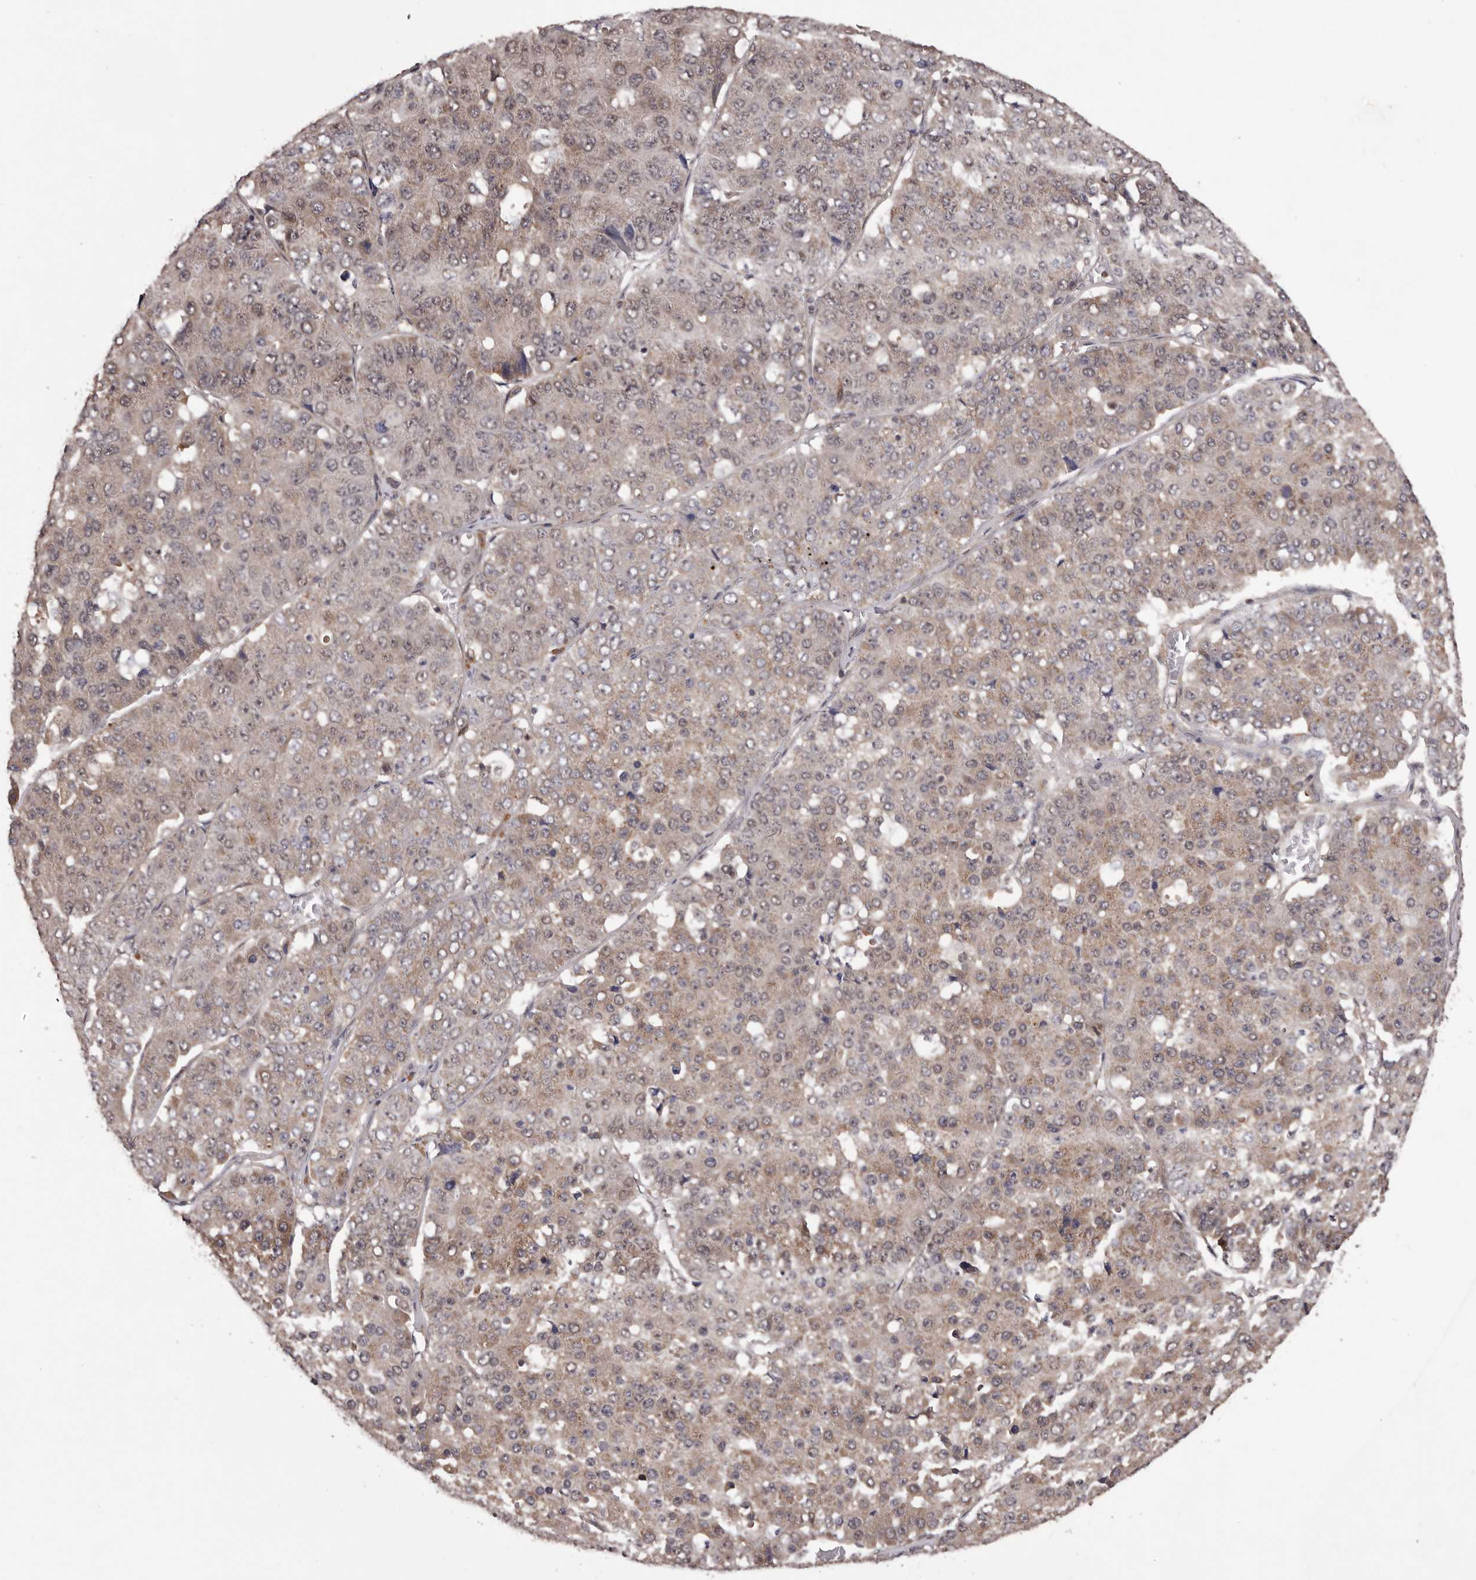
{"staining": {"intensity": "weak", "quantity": "25%-75%", "location": "cytoplasmic/membranous"}, "tissue": "pancreatic cancer", "cell_type": "Tumor cells", "image_type": "cancer", "snomed": [{"axis": "morphology", "description": "Adenocarcinoma, NOS"}, {"axis": "topography", "description": "Pancreas"}], "caption": "This is a photomicrograph of immunohistochemistry staining of pancreatic cancer (adenocarcinoma), which shows weak expression in the cytoplasmic/membranous of tumor cells.", "gene": "CELF3", "patient": {"sex": "male", "age": 50}}